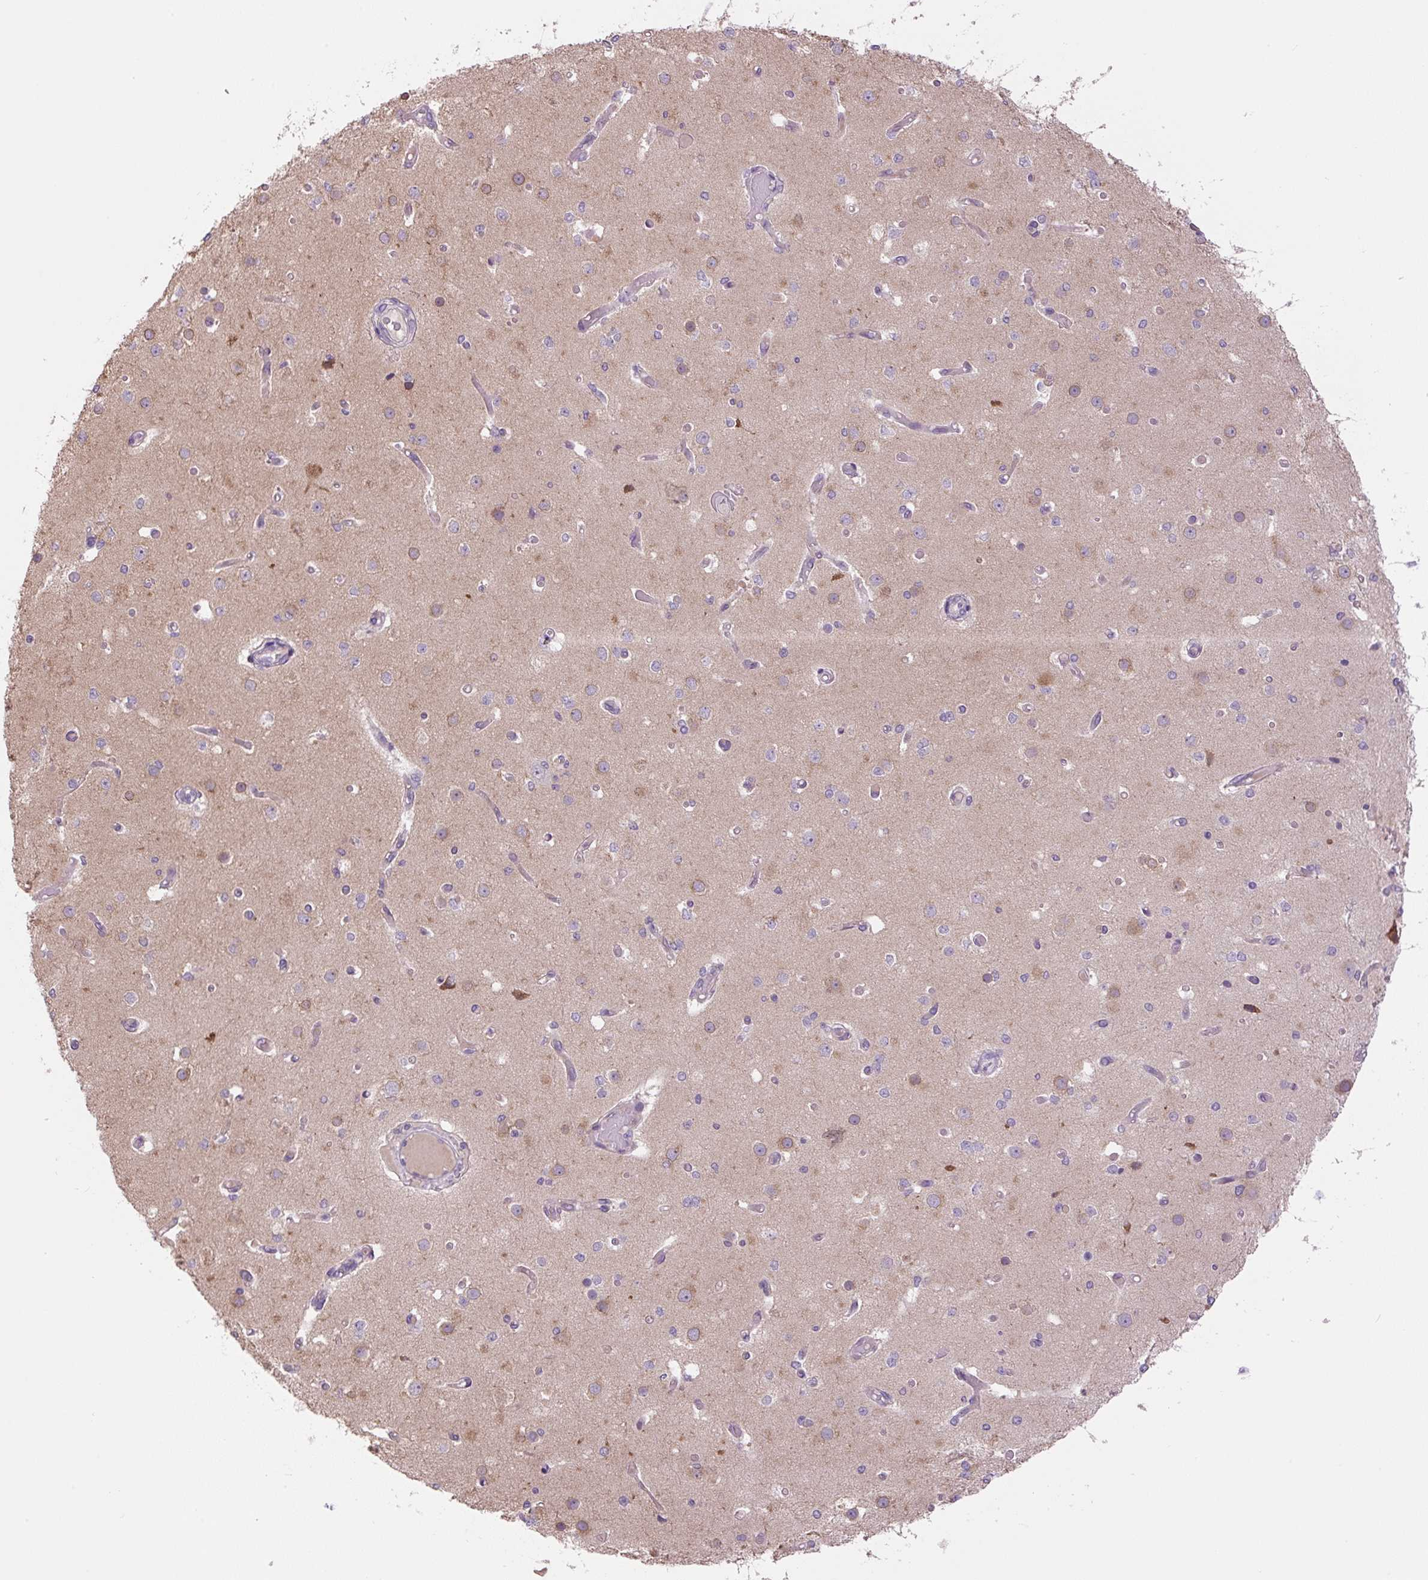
{"staining": {"intensity": "negative", "quantity": "none", "location": "none"}, "tissue": "cerebral cortex", "cell_type": "Endothelial cells", "image_type": "normal", "snomed": [{"axis": "morphology", "description": "Normal tissue, NOS"}, {"axis": "morphology", "description": "Inflammation, NOS"}, {"axis": "topography", "description": "Cerebral cortex"}], "caption": "IHC of benign human cerebral cortex shows no staining in endothelial cells. (Stains: DAB (3,3'-diaminobenzidine) IHC with hematoxylin counter stain, Microscopy: brightfield microscopy at high magnification).", "gene": "TMEM100", "patient": {"sex": "male", "age": 6}}